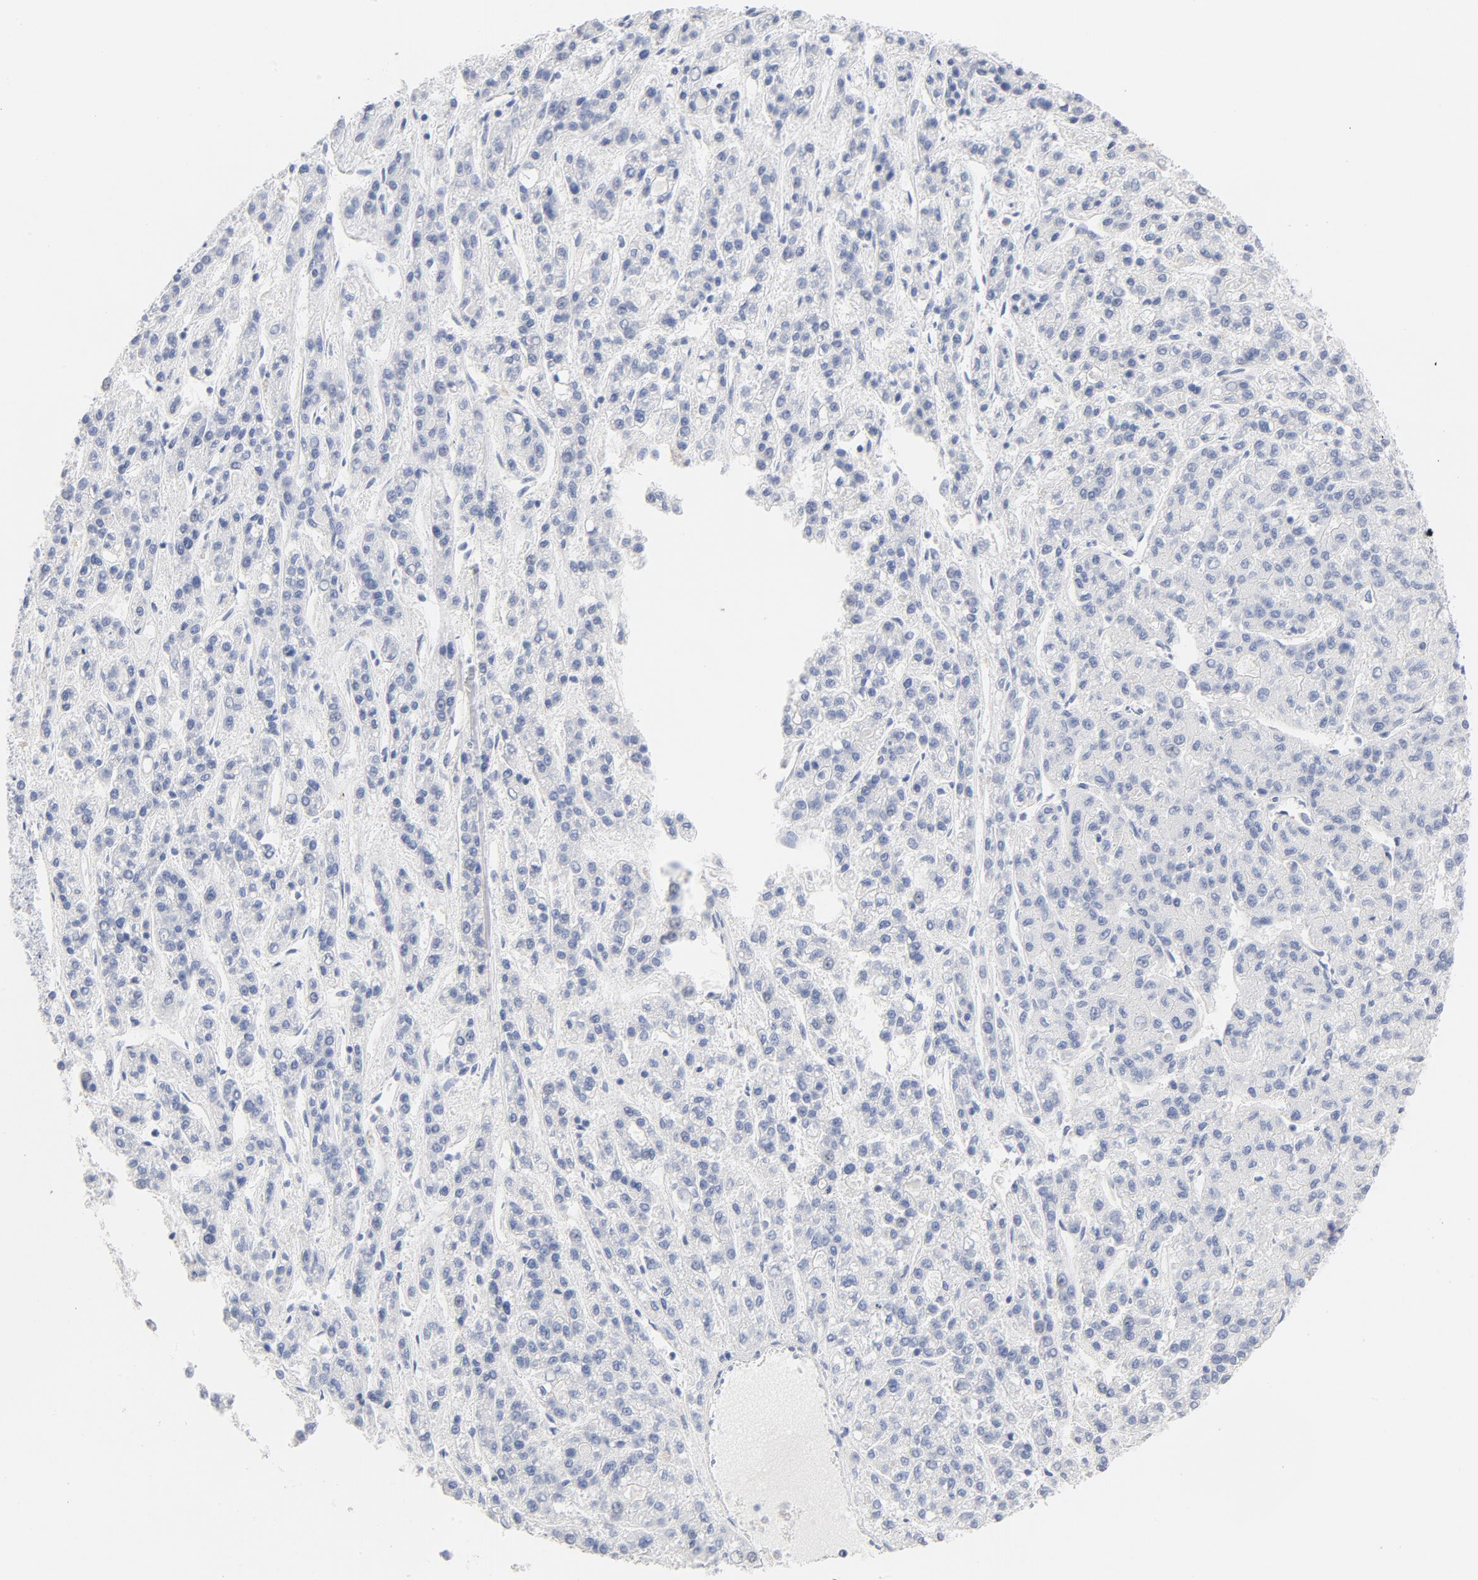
{"staining": {"intensity": "negative", "quantity": "none", "location": "none"}, "tissue": "liver cancer", "cell_type": "Tumor cells", "image_type": "cancer", "snomed": [{"axis": "morphology", "description": "Carcinoma, Hepatocellular, NOS"}, {"axis": "topography", "description": "Liver"}], "caption": "This is a photomicrograph of IHC staining of liver cancer, which shows no staining in tumor cells.", "gene": "CDKN1B", "patient": {"sex": "male", "age": 70}}